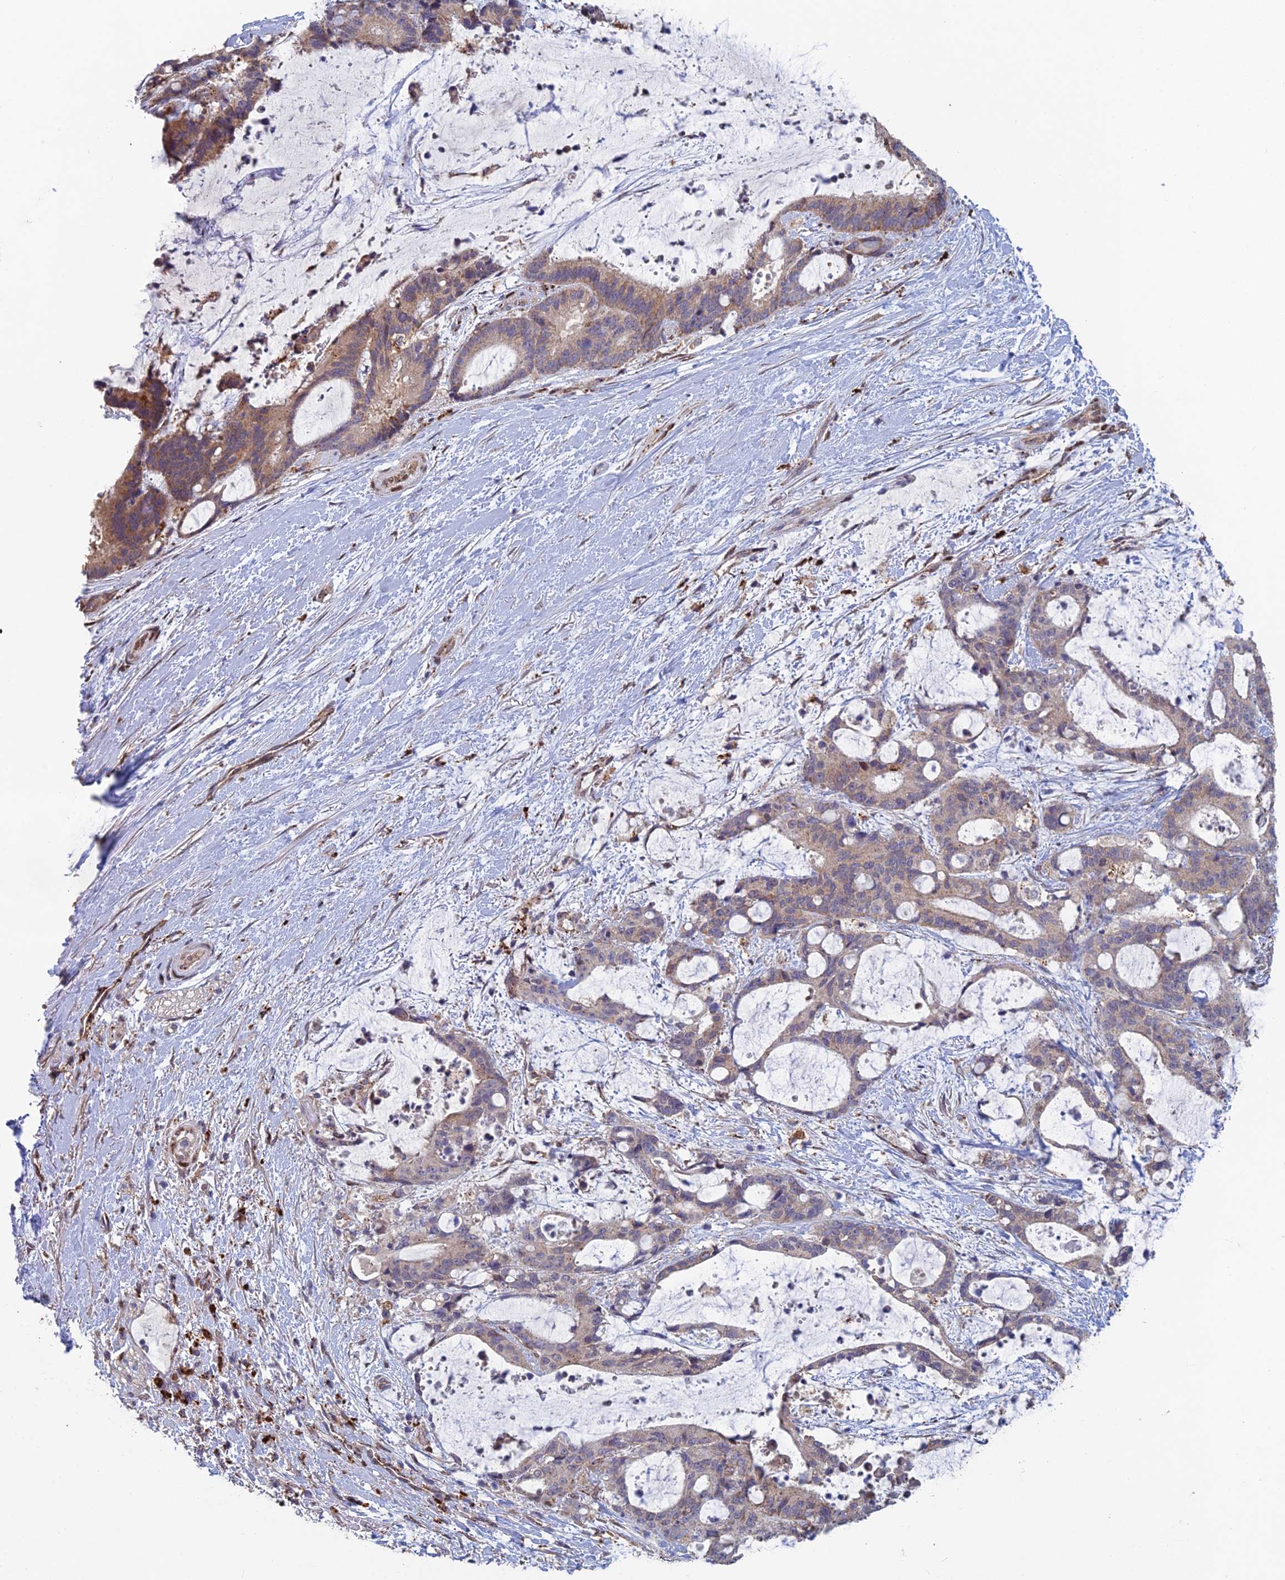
{"staining": {"intensity": "weak", "quantity": "25%-75%", "location": "cytoplasmic/membranous"}, "tissue": "liver cancer", "cell_type": "Tumor cells", "image_type": "cancer", "snomed": [{"axis": "morphology", "description": "Normal tissue, NOS"}, {"axis": "morphology", "description": "Cholangiocarcinoma"}, {"axis": "topography", "description": "Liver"}, {"axis": "topography", "description": "Peripheral nerve tissue"}], "caption": "Approximately 25%-75% of tumor cells in cholangiocarcinoma (liver) reveal weak cytoplasmic/membranous protein positivity as visualized by brown immunohistochemical staining.", "gene": "FOXS1", "patient": {"sex": "female", "age": 73}}